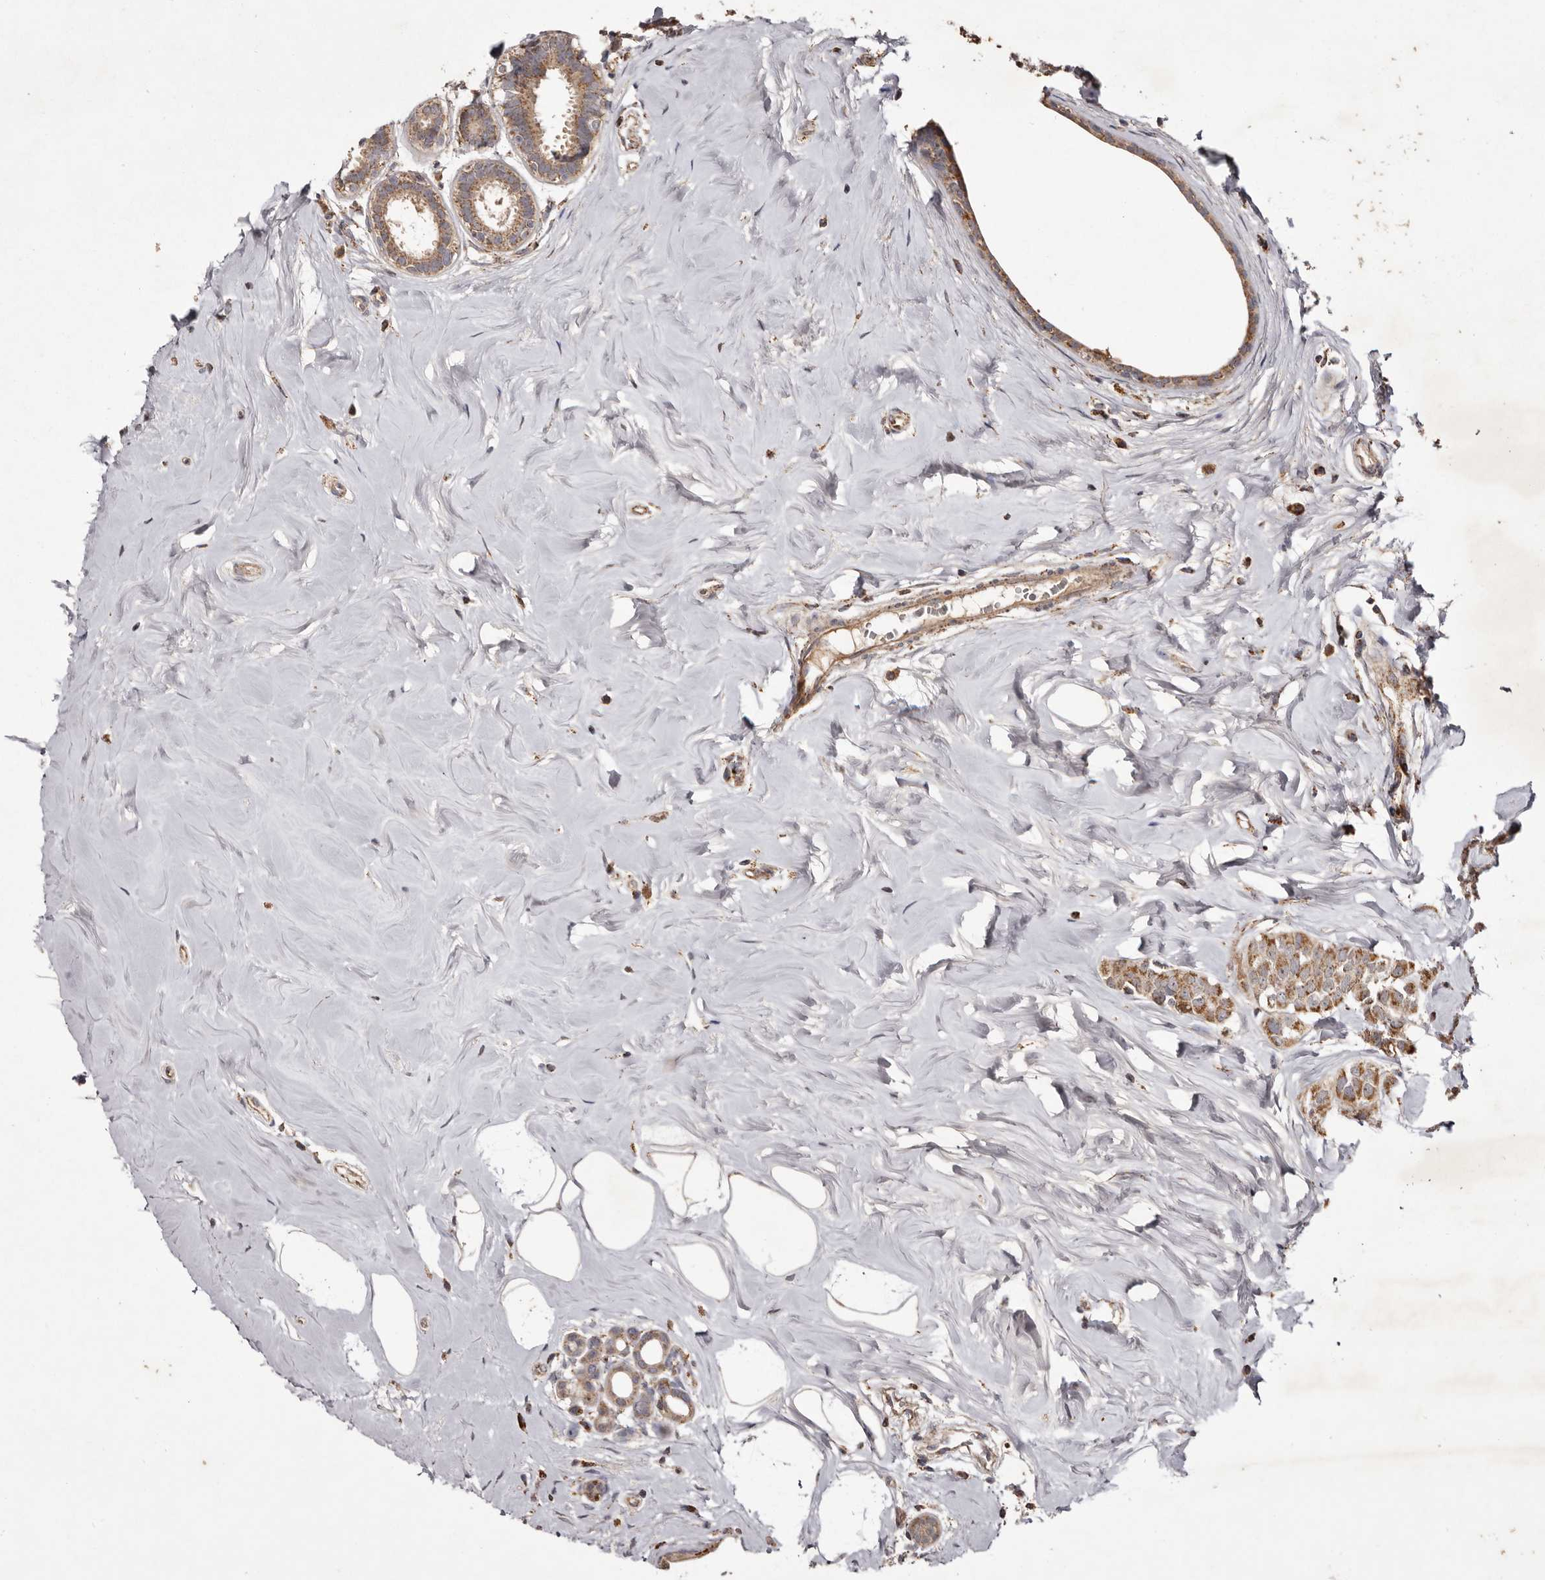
{"staining": {"intensity": "moderate", "quantity": ">75%", "location": "cytoplasmic/membranous"}, "tissue": "breast cancer", "cell_type": "Tumor cells", "image_type": "cancer", "snomed": [{"axis": "morphology", "description": "Lobular carcinoma"}, {"axis": "topography", "description": "Breast"}], "caption": "Human lobular carcinoma (breast) stained with a brown dye shows moderate cytoplasmic/membranous positive staining in about >75% of tumor cells.", "gene": "CPLANE2", "patient": {"sex": "female", "age": 47}}